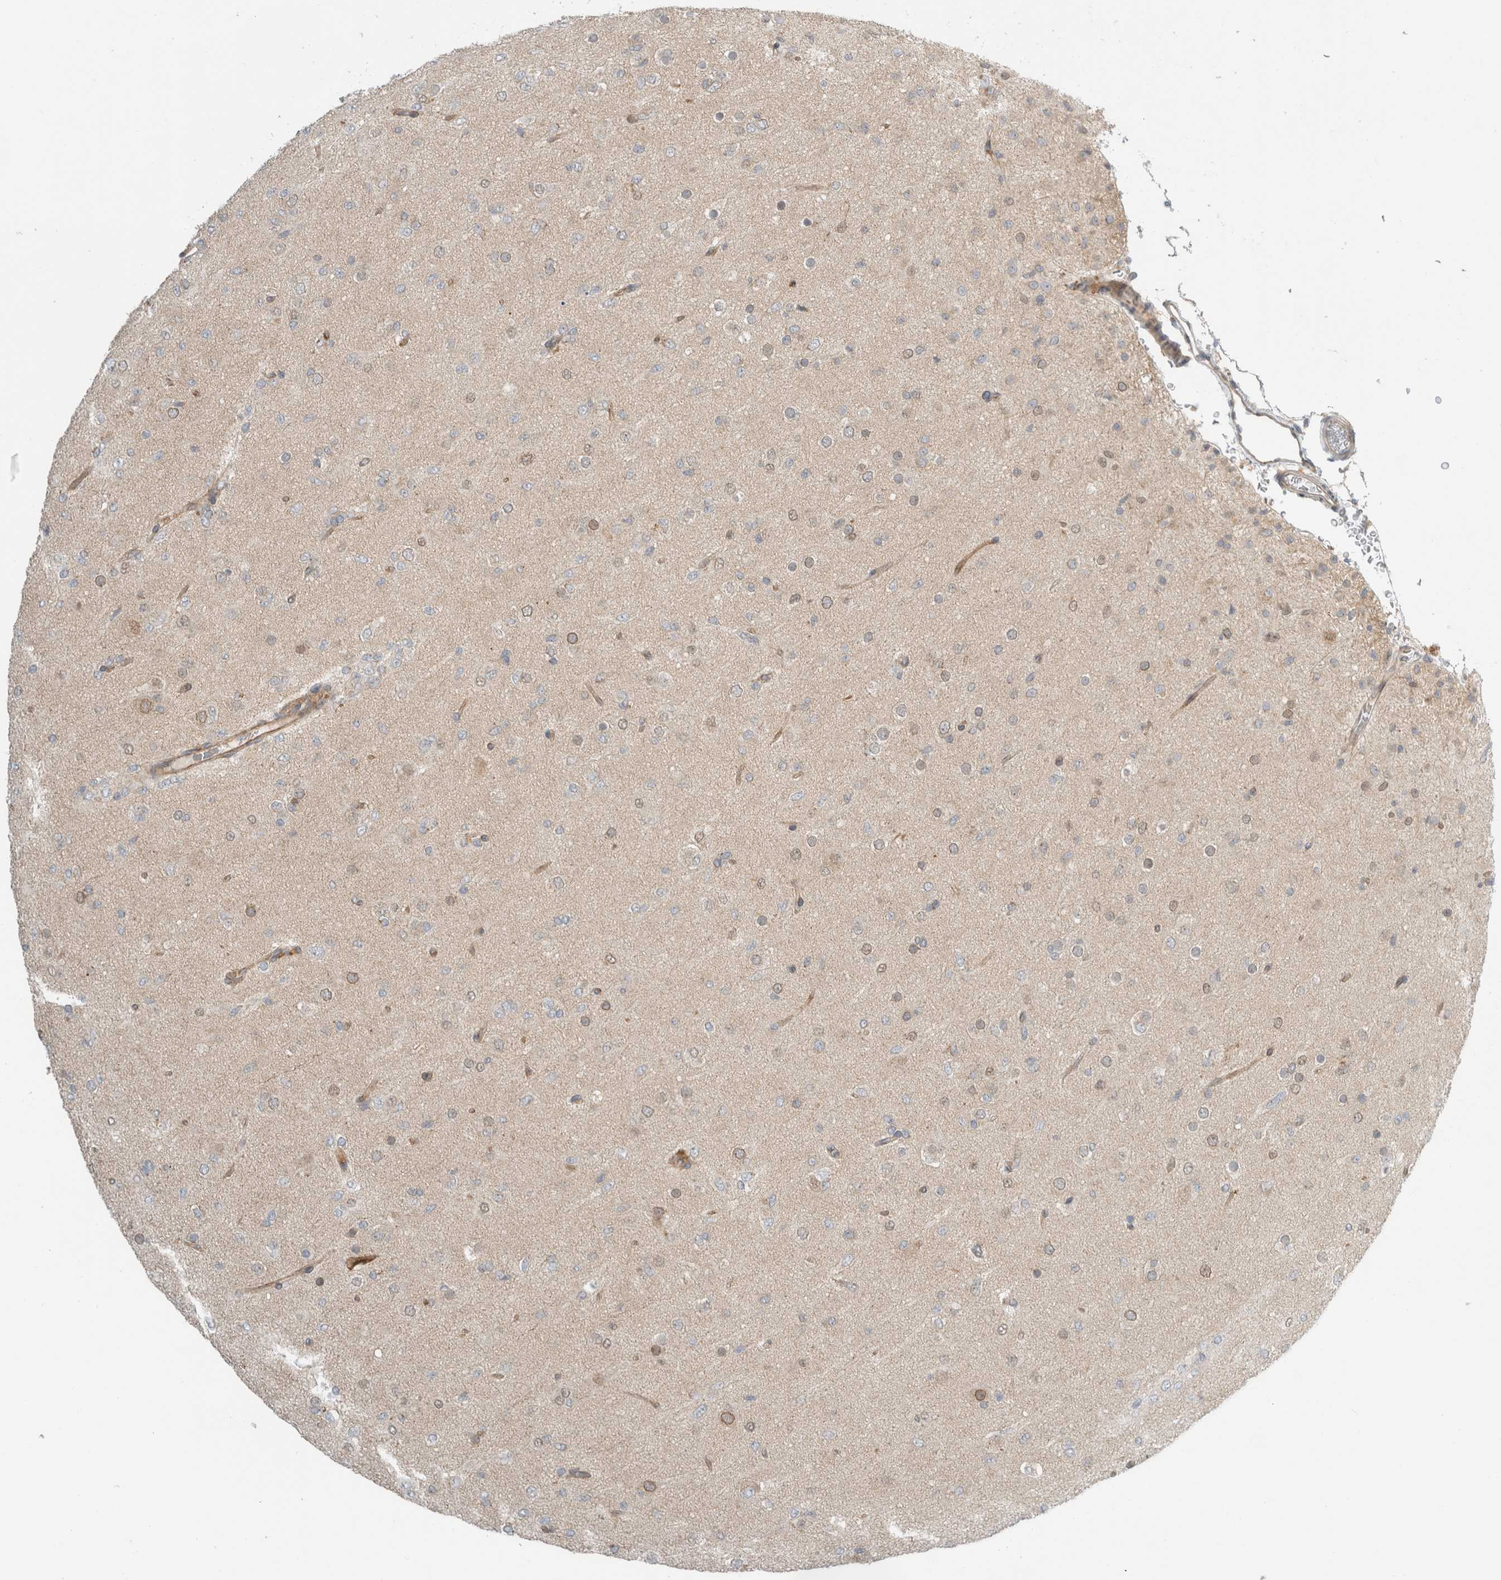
{"staining": {"intensity": "moderate", "quantity": "<25%", "location": "cytoplasmic/membranous,nuclear"}, "tissue": "glioma", "cell_type": "Tumor cells", "image_type": "cancer", "snomed": [{"axis": "morphology", "description": "Glioma, malignant, Low grade"}, {"axis": "topography", "description": "Brain"}], "caption": "Glioma stained with a protein marker displays moderate staining in tumor cells.", "gene": "KPNA5", "patient": {"sex": "male", "age": 65}}